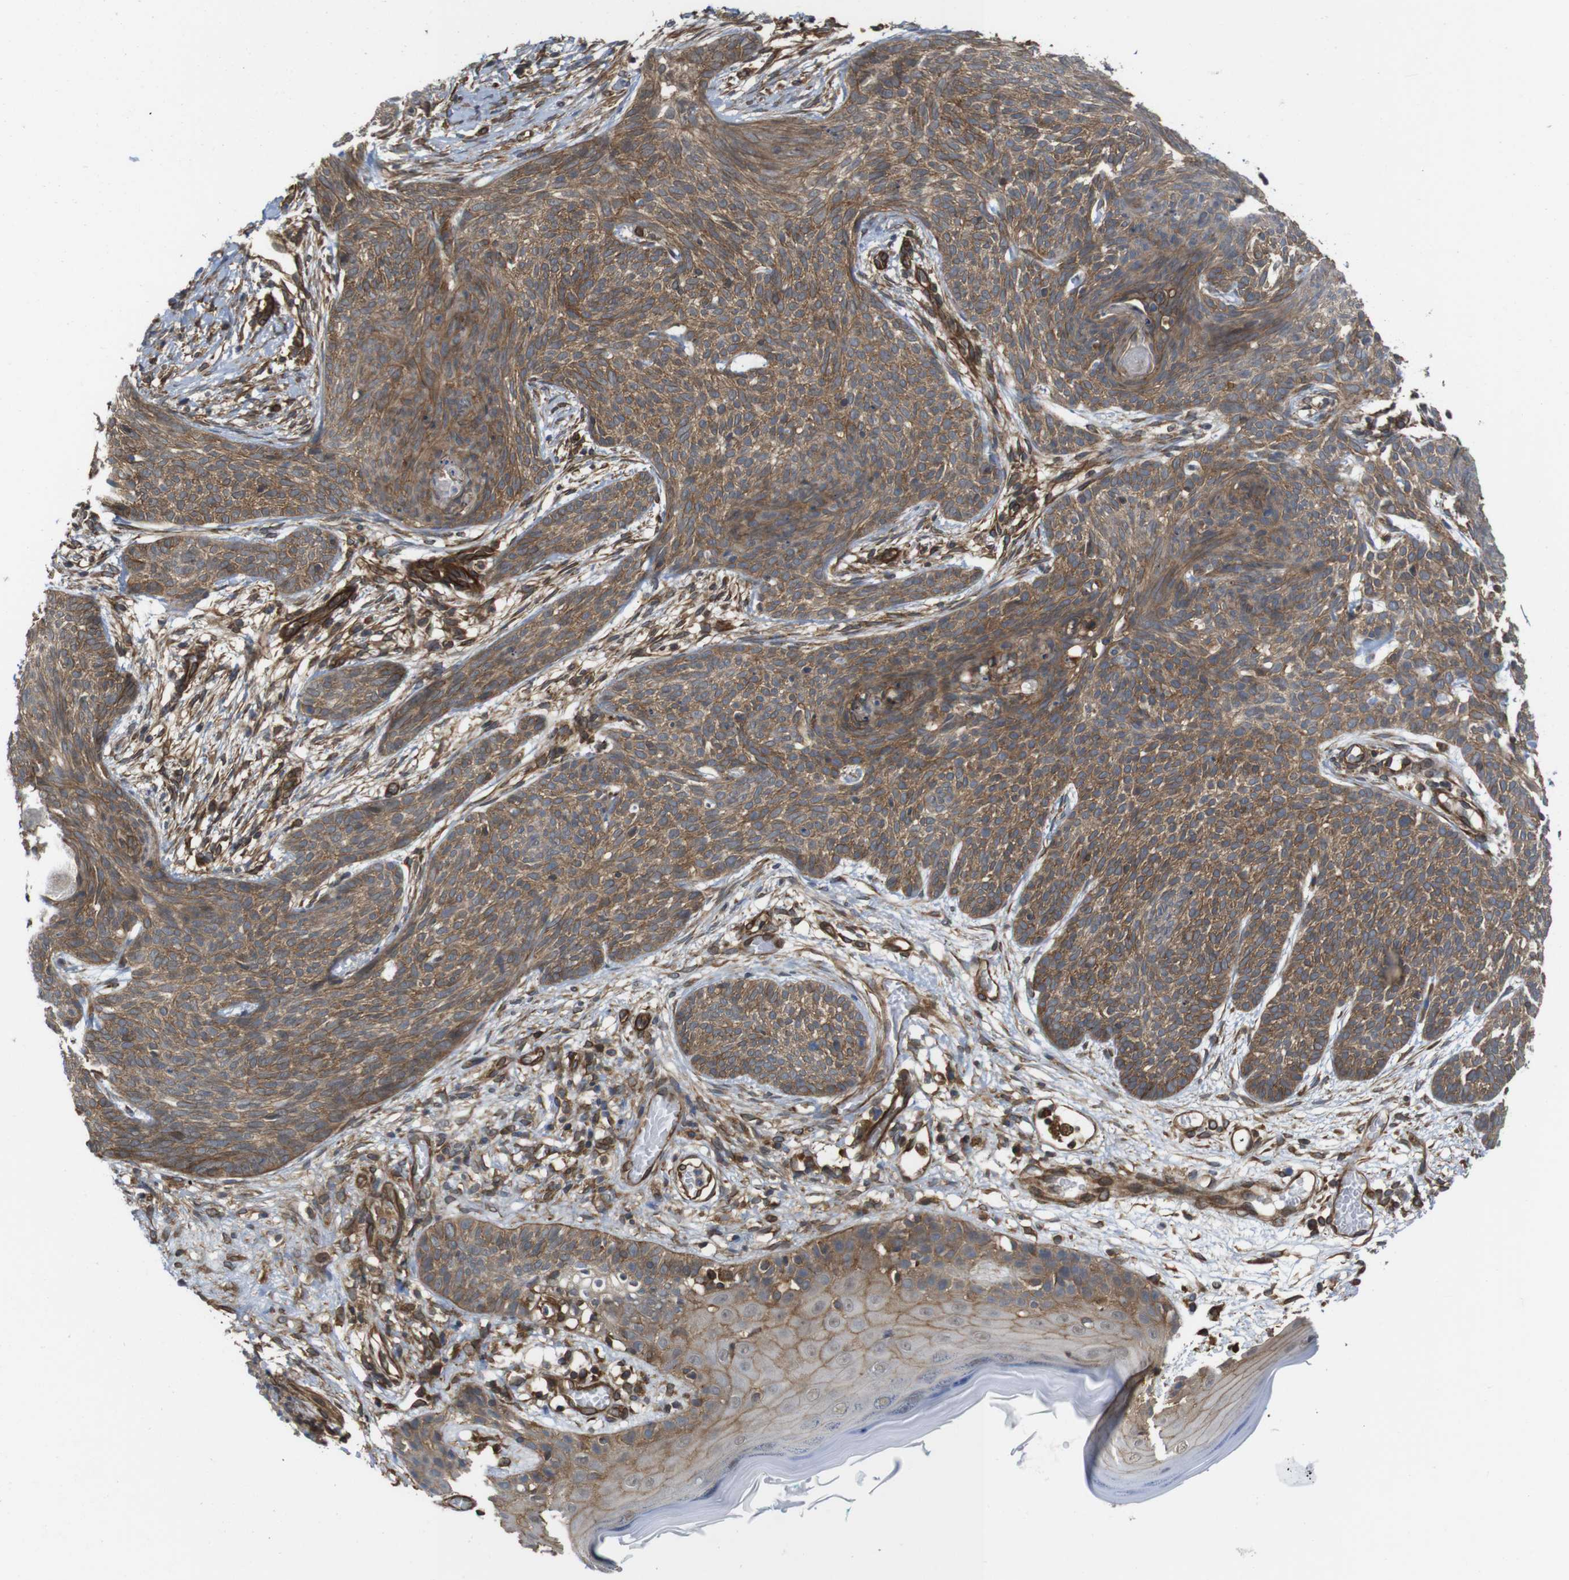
{"staining": {"intensity": "moderate", "quantity": ">75%", "location": "cytoplasmic/membranous"}, "tissue": "skin cancer", "cell_type": "Tumor cells", "image_type": "cancer", "snomed": [{"axis": "morphology", "description": "Basal cell carcinoma"}, {"axis": "topography", "description": "Skin"}], "caption": "Immunohistochemistry staining of basal cell carcinoma (skin), which reveals medium levels of moderate cytoplasmic/membranous positivity in approximately >75% of tumor cells indicating moderate cytoplasmic/membranous protein staining. The staining was performed using DAB (3,3'-diaminobenzidine) (brown) for protein detection and nuclei were counterstained in hematoxylin (blue).", "gene": "ZDHHC5", "patient": {"sex": "female", "age": 59}}